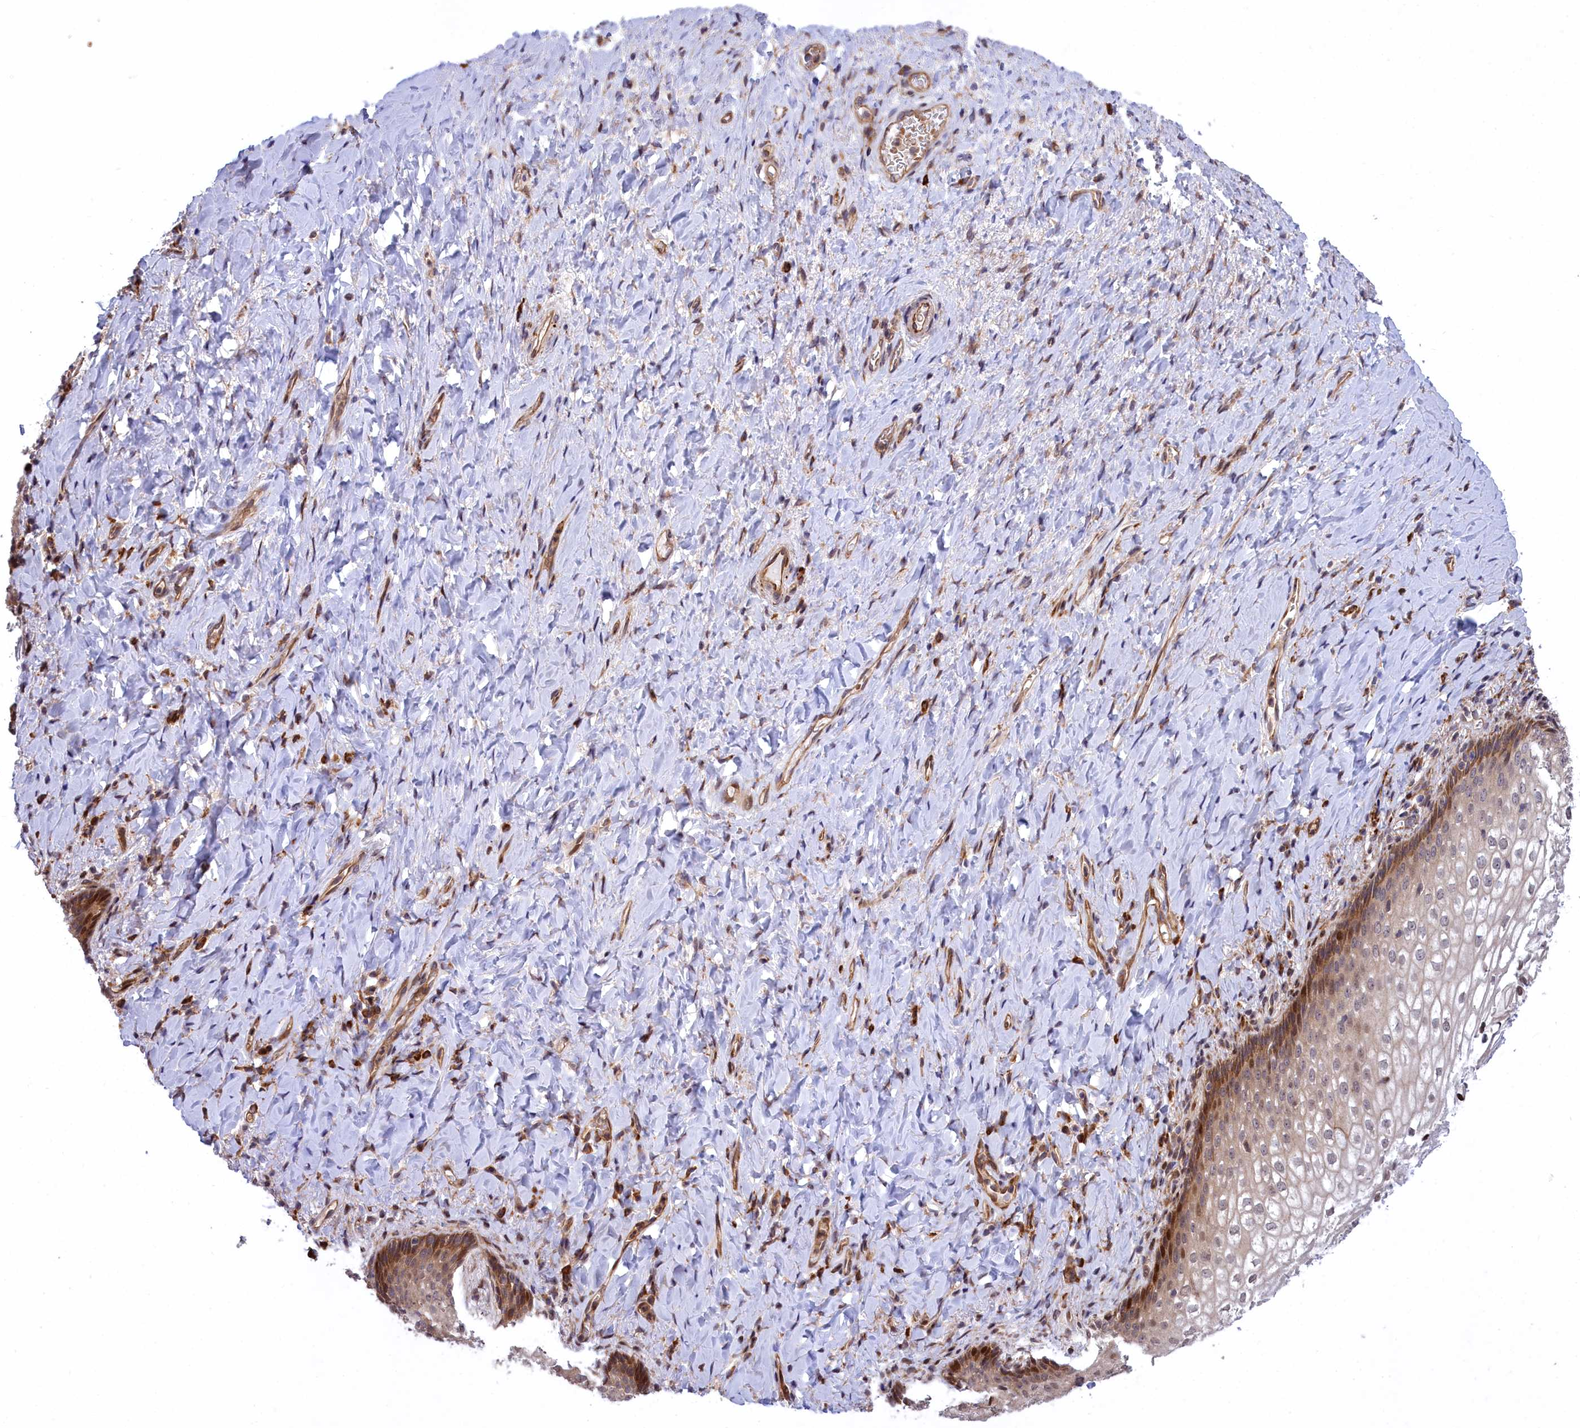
{"staining": {"intensity": "moderate", "quantity": "25%-75%", "location": "cytoplasmic/membranous,nuclear"}, "tissue": "vagina", "cell_type": "Squamous epithelial cells", "image_type": "normal", "snomed": [{"axis": "morphology", "description": "Normal tissue, NOS"}, {"axis": "topography", "description": "Vagina"}], "caption": "This histopathology image exhibits benign vagina stained with immunohistochemistry (IHC) to label a protein in brown. The cytoplasmic/membranous,nuclear of squamous epithelial cells show moderate positivity for the protein. Nuclei are counter-stained blue.", "gene": "DDX60L", "patient": {"sex": "female", "age": 60}}